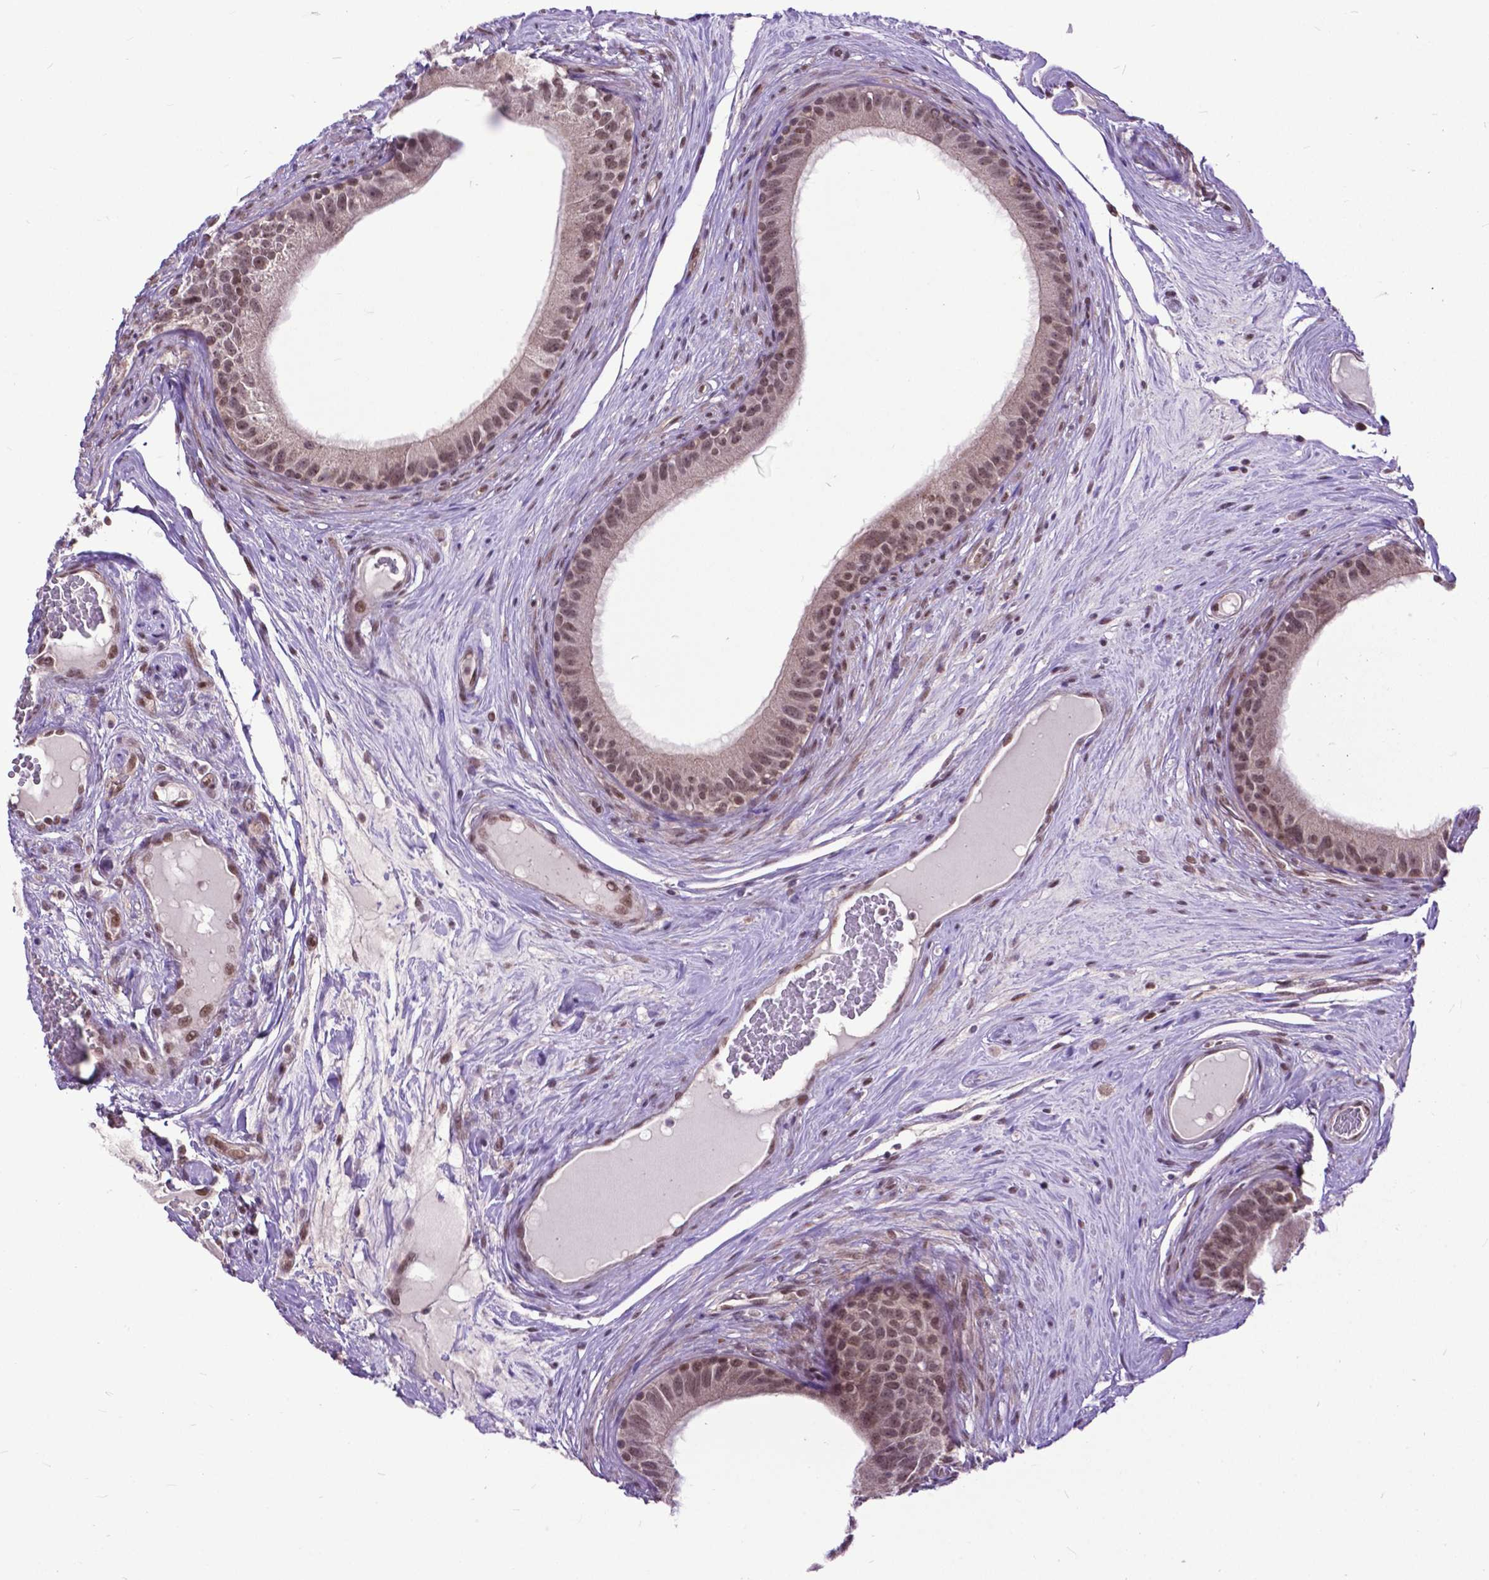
{"staining": {"intensity": "moderate", "quantity": ">75%", "location": "cytoplasmic/membranous,nuclear"}, "tissue": "epididymis", "cell_type": "Glandular cells", "image_type": "normal", "snomed": [{"axis": "morphology", "description": "Normal tissue, NOS"}, {"axis": "topography", "description": "Epididymis"}], "caption": "Moderate cytoplasmic/membranous,nuclear positivity is appreciated in about >75% of glandular cells in unremarkable epididymis. The staining was performed using DAB, with brown indicating positive protein expression. Nuclei are stained blue with hematoxylin.", "gene": "FAF1", "patient": {"sex": "male", "age": 59}}